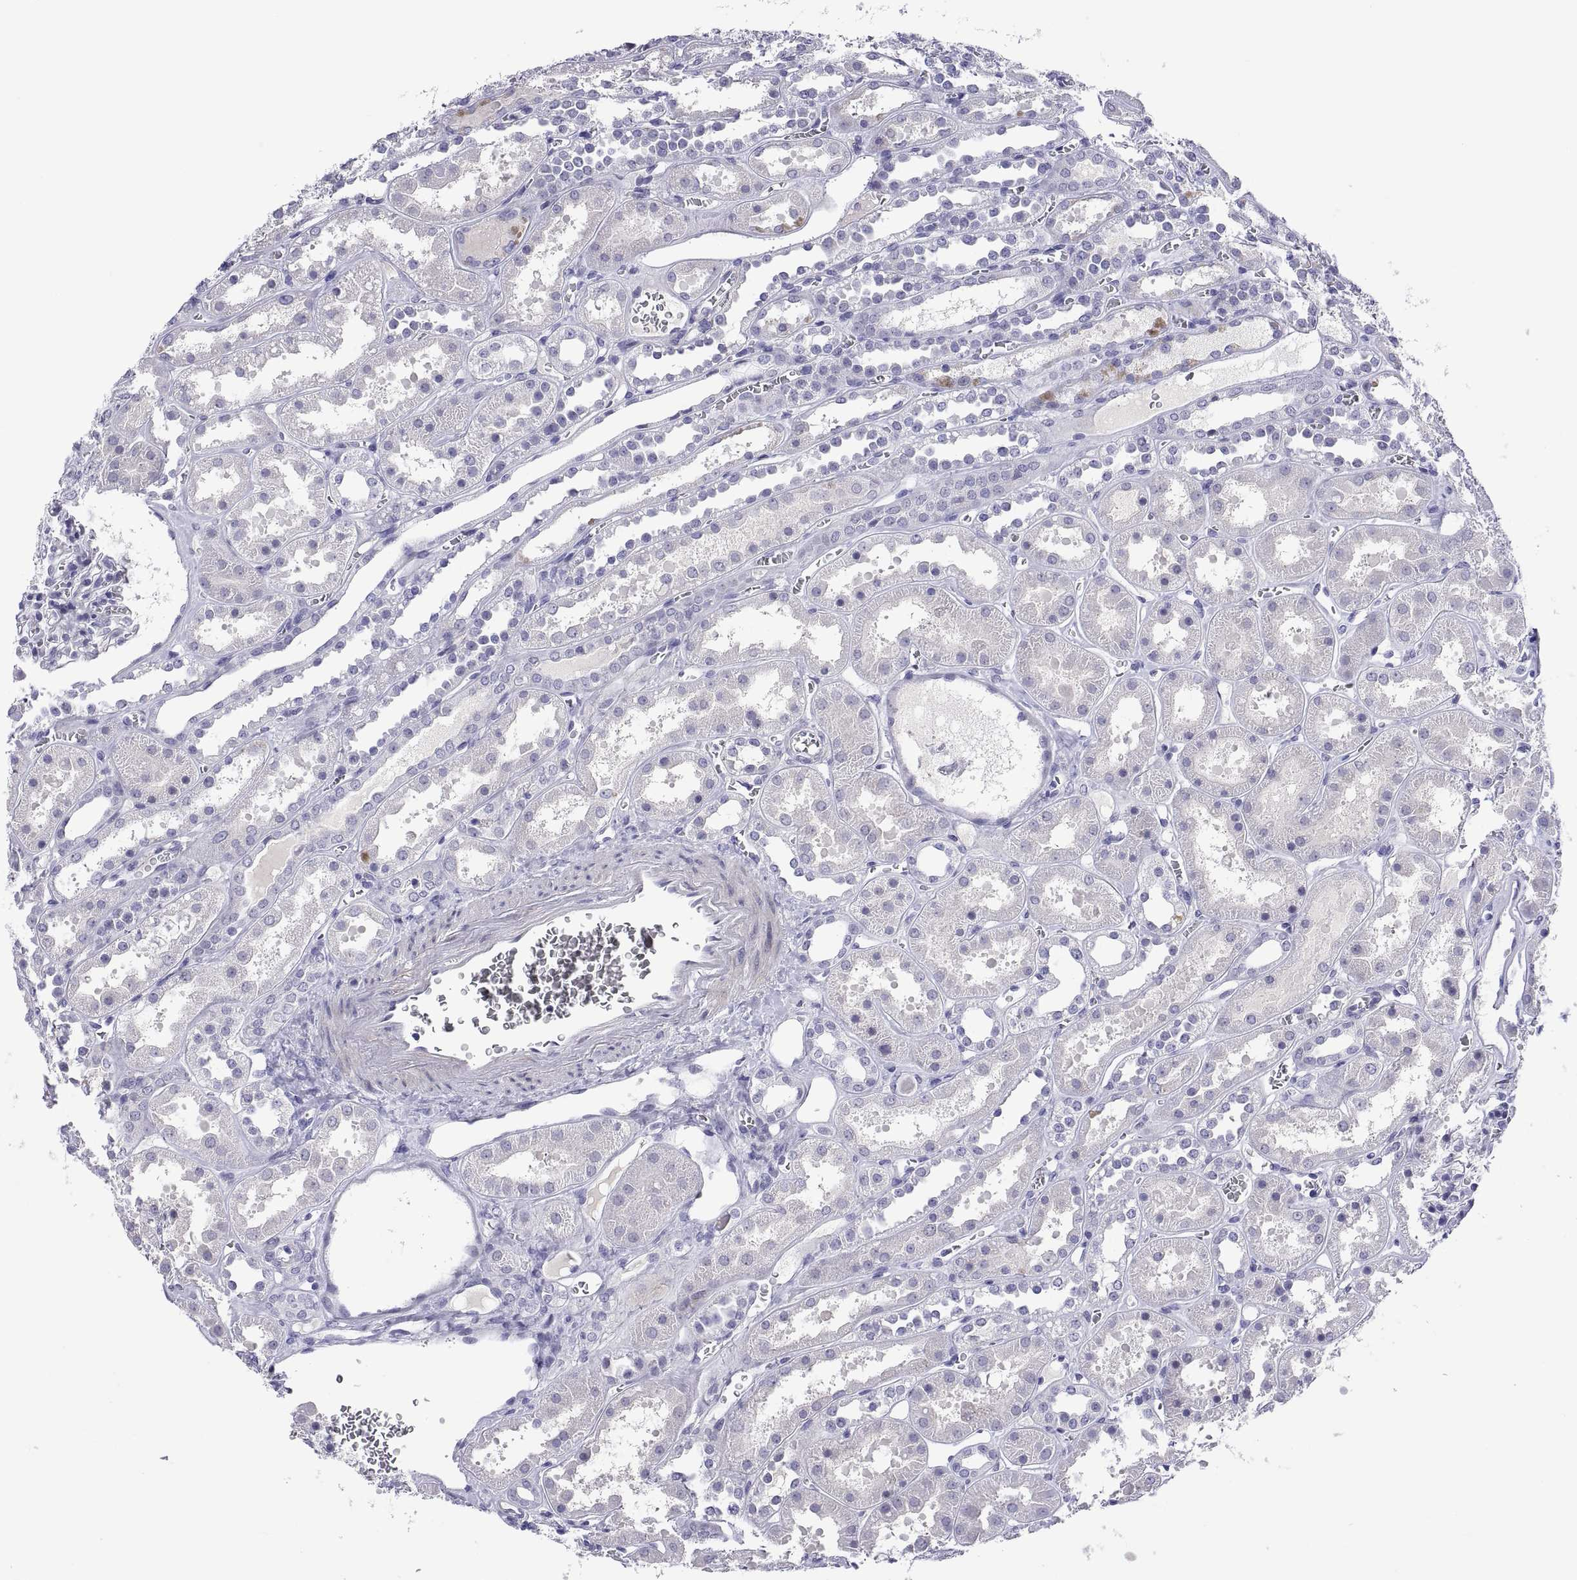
{"staining": {"intensity": "negative", "quantity": "none", "location": "none"}, "tissue": "kidney", "cell_type": "Cells in glomeruli", "image_type": "normal", "snomed": [{"axis": "morphology", "description": "Normal tissue, NOS"}, {"axis": "topography", "description": "Kidney"}], "caption": "Unremarkable kidney was stained to show a protein in brown. There is no significant positivity in cells in glomeruli.", "gene": "CHCT1", "patient": {"sex": "female", "age": 41}}